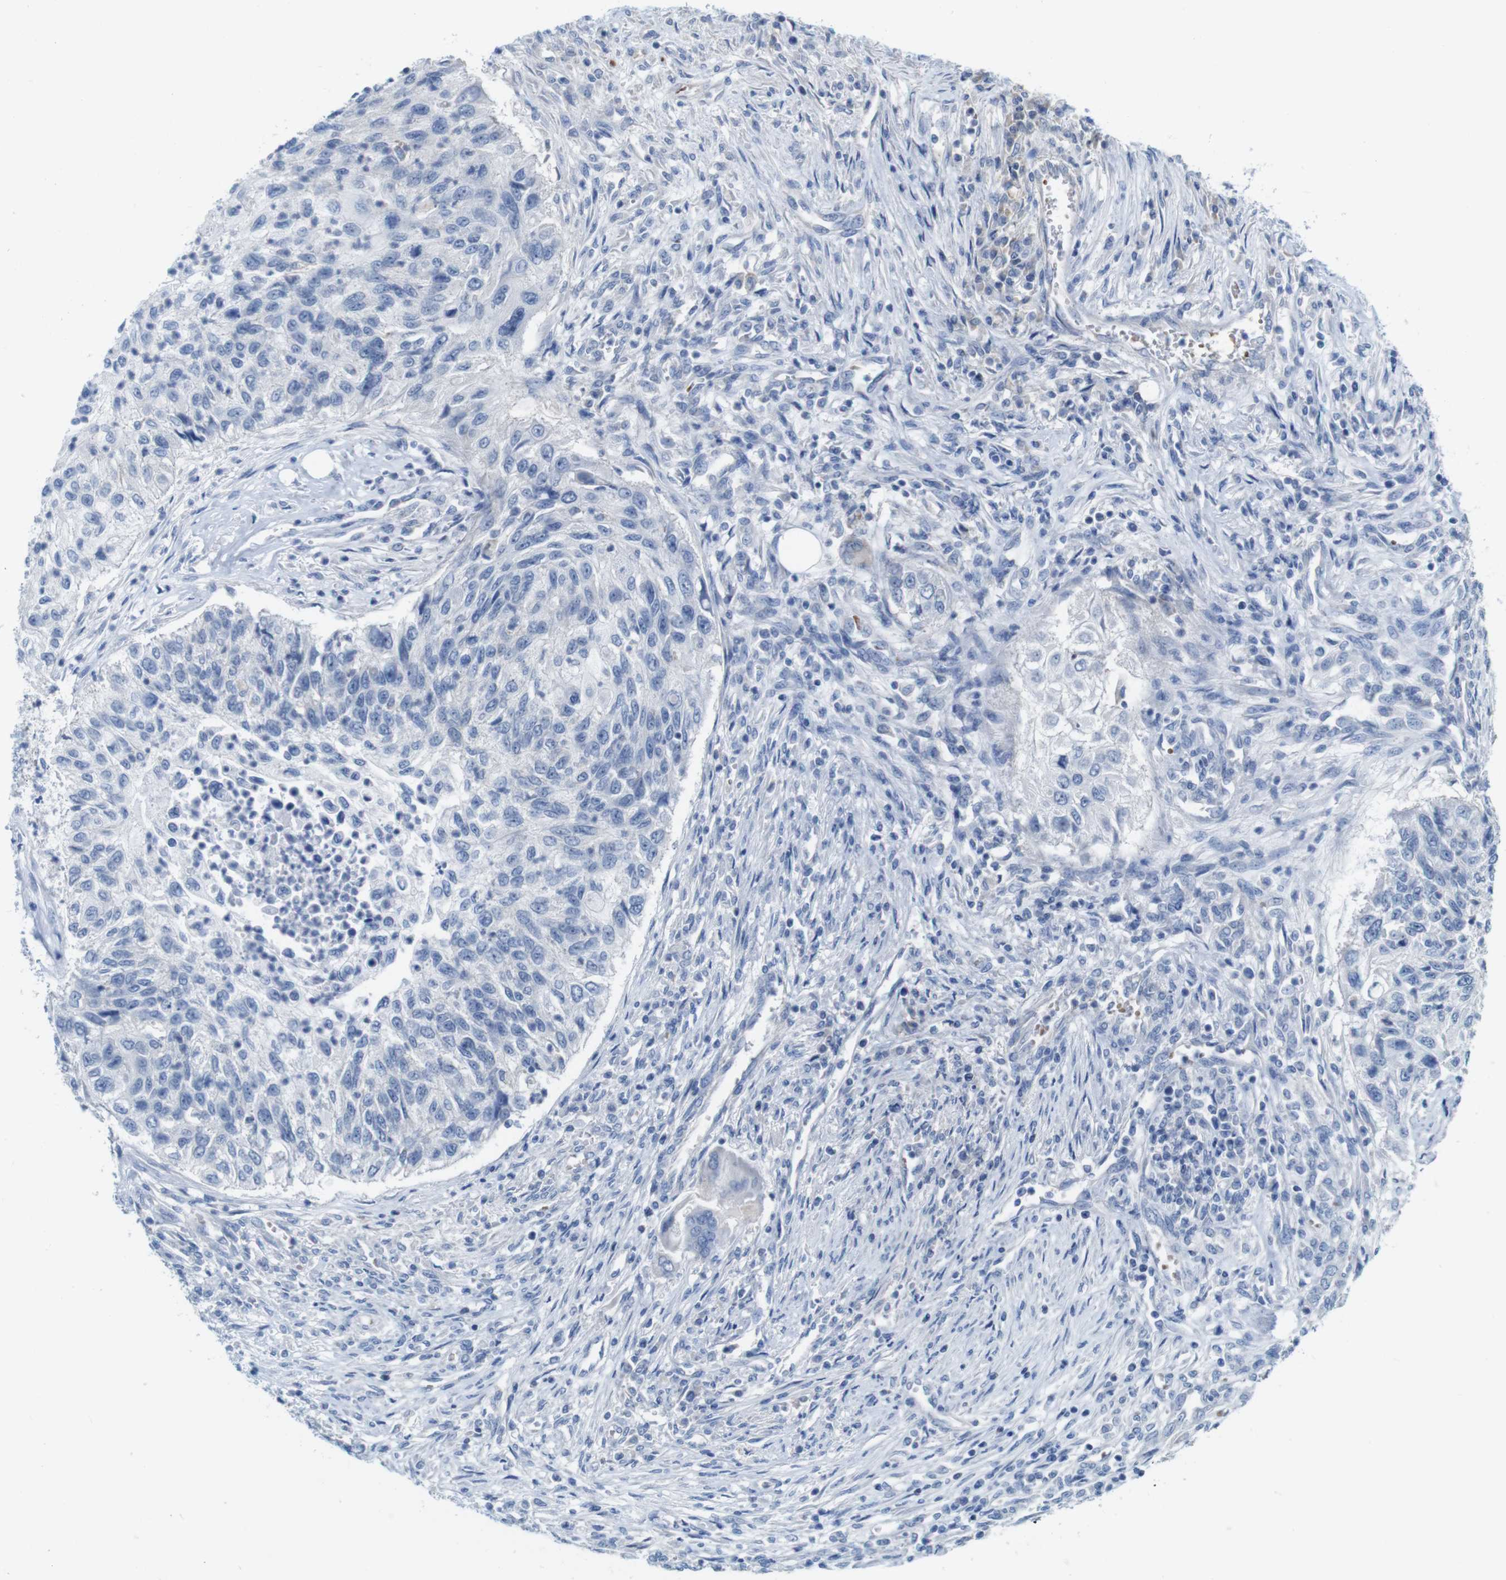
{"staining": {"intensity": "negative", "quantity": "none", "location": "none"}, "tissue": "urothelial cancer", "cell_type": "Tumor cells", "image_type": "cancer", "snomed": [{"axis": "morphology", "description": "Urothelial carcinoma, High grade"}, {"axis": "topography", "description": "Urinary bladder"}], "caption": "Immunohistochemistry (IHC) of high-grade urothelial carcinoma reveals no staining in tumor cells.", "gene": "IGSF8", "patient": {"sex": "female", "age": 60}}